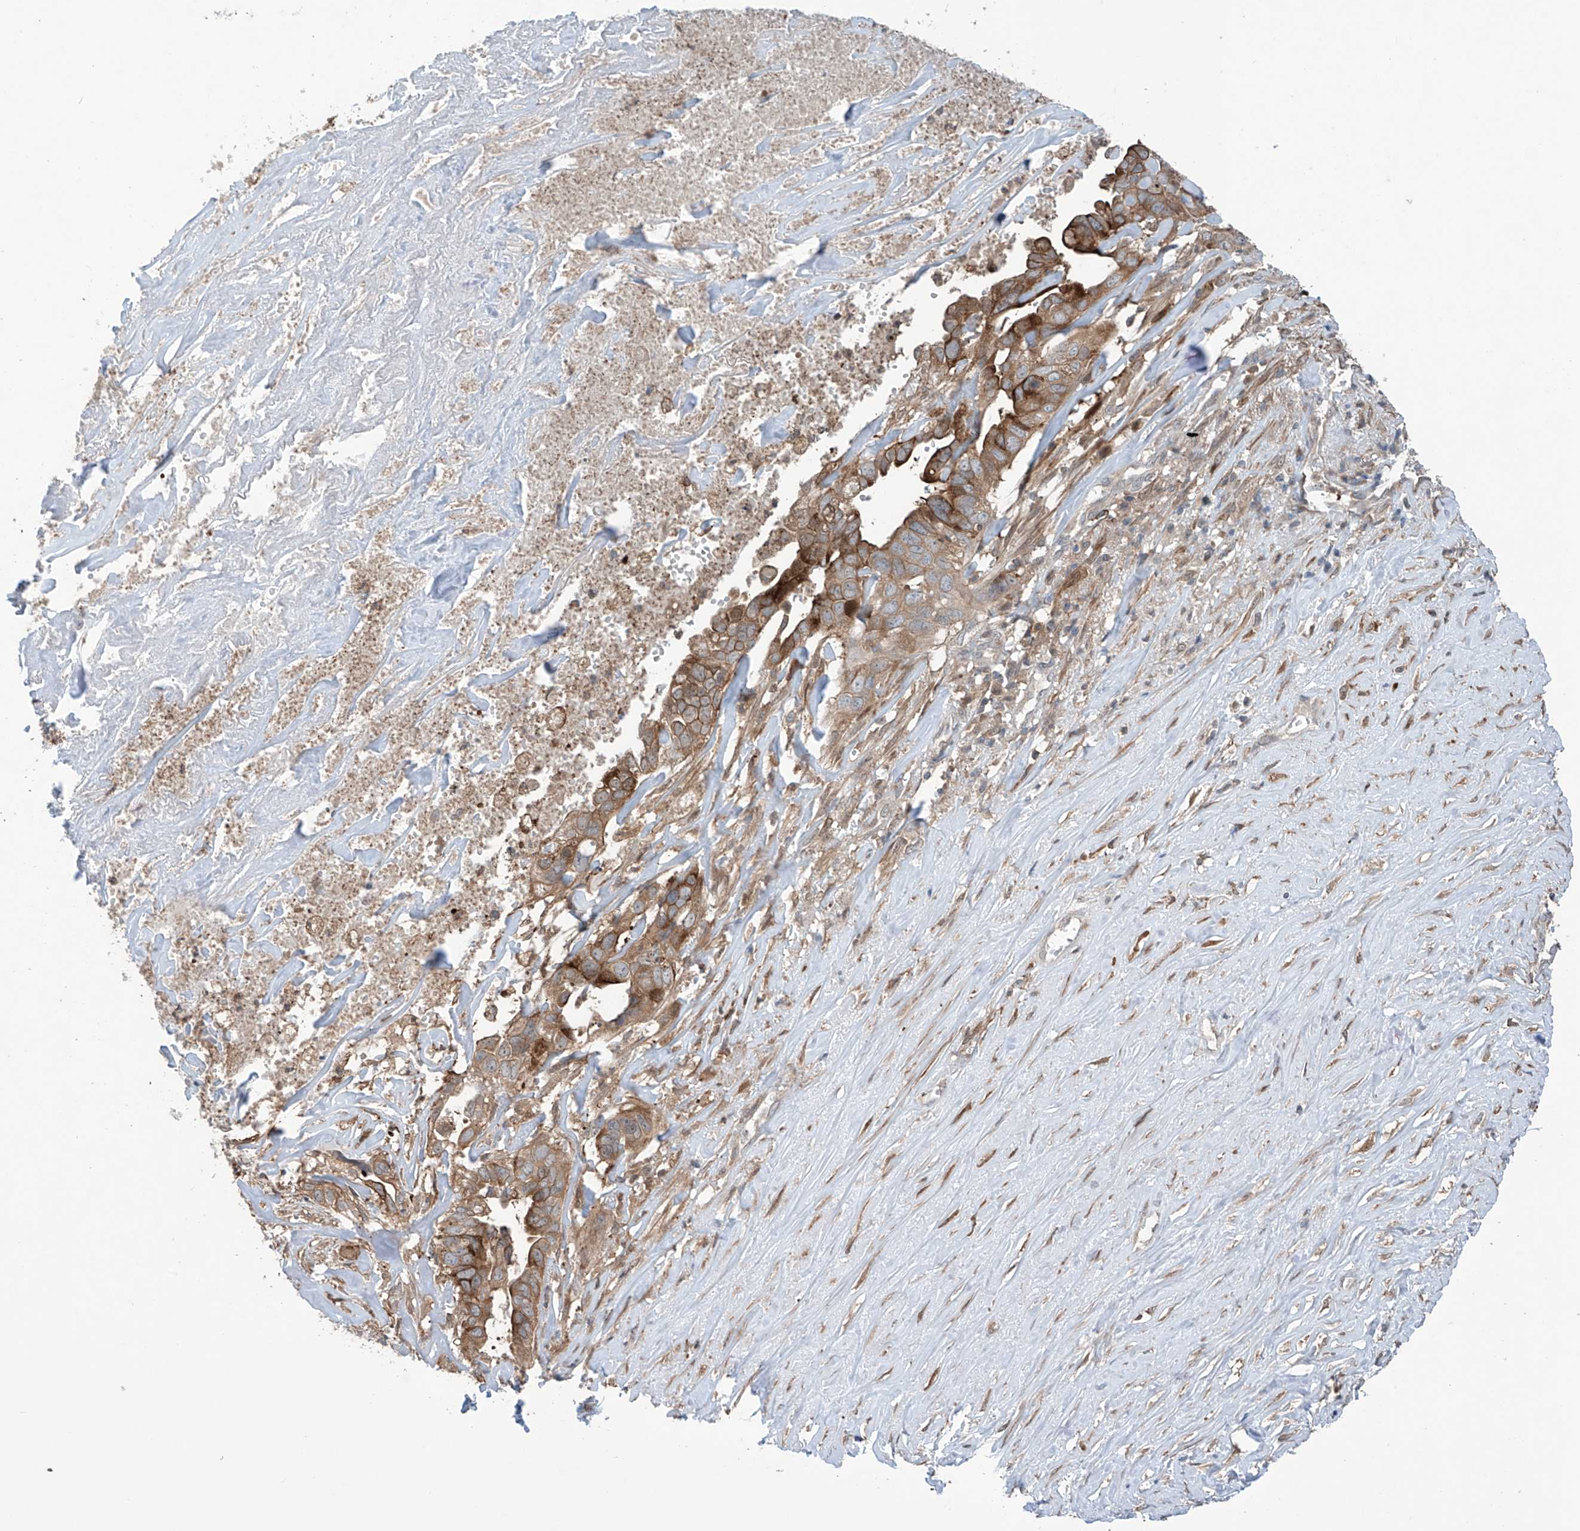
{"staining": {"intensity": "moderate", "quantity": ">75%", "location": "cytoplasmic/membranous"}, "tissue": "liver cancer", "cell_type": "Tumor cells", "image_type": "cancer", "snomed": [{"axis": "morphology", "description": "Cholangiocarcinoma"}, {"axis": "topography", "description": "Liver"}], "caption": "Brown immunohistochemical staining in human cholangiocarcinoma (liver) reveals moderate cytoplasmic/membranous expression in approximately >75% of tumor cells.", "gene": "SAMD3", "patient": {"sex": "female", "age": 79}}